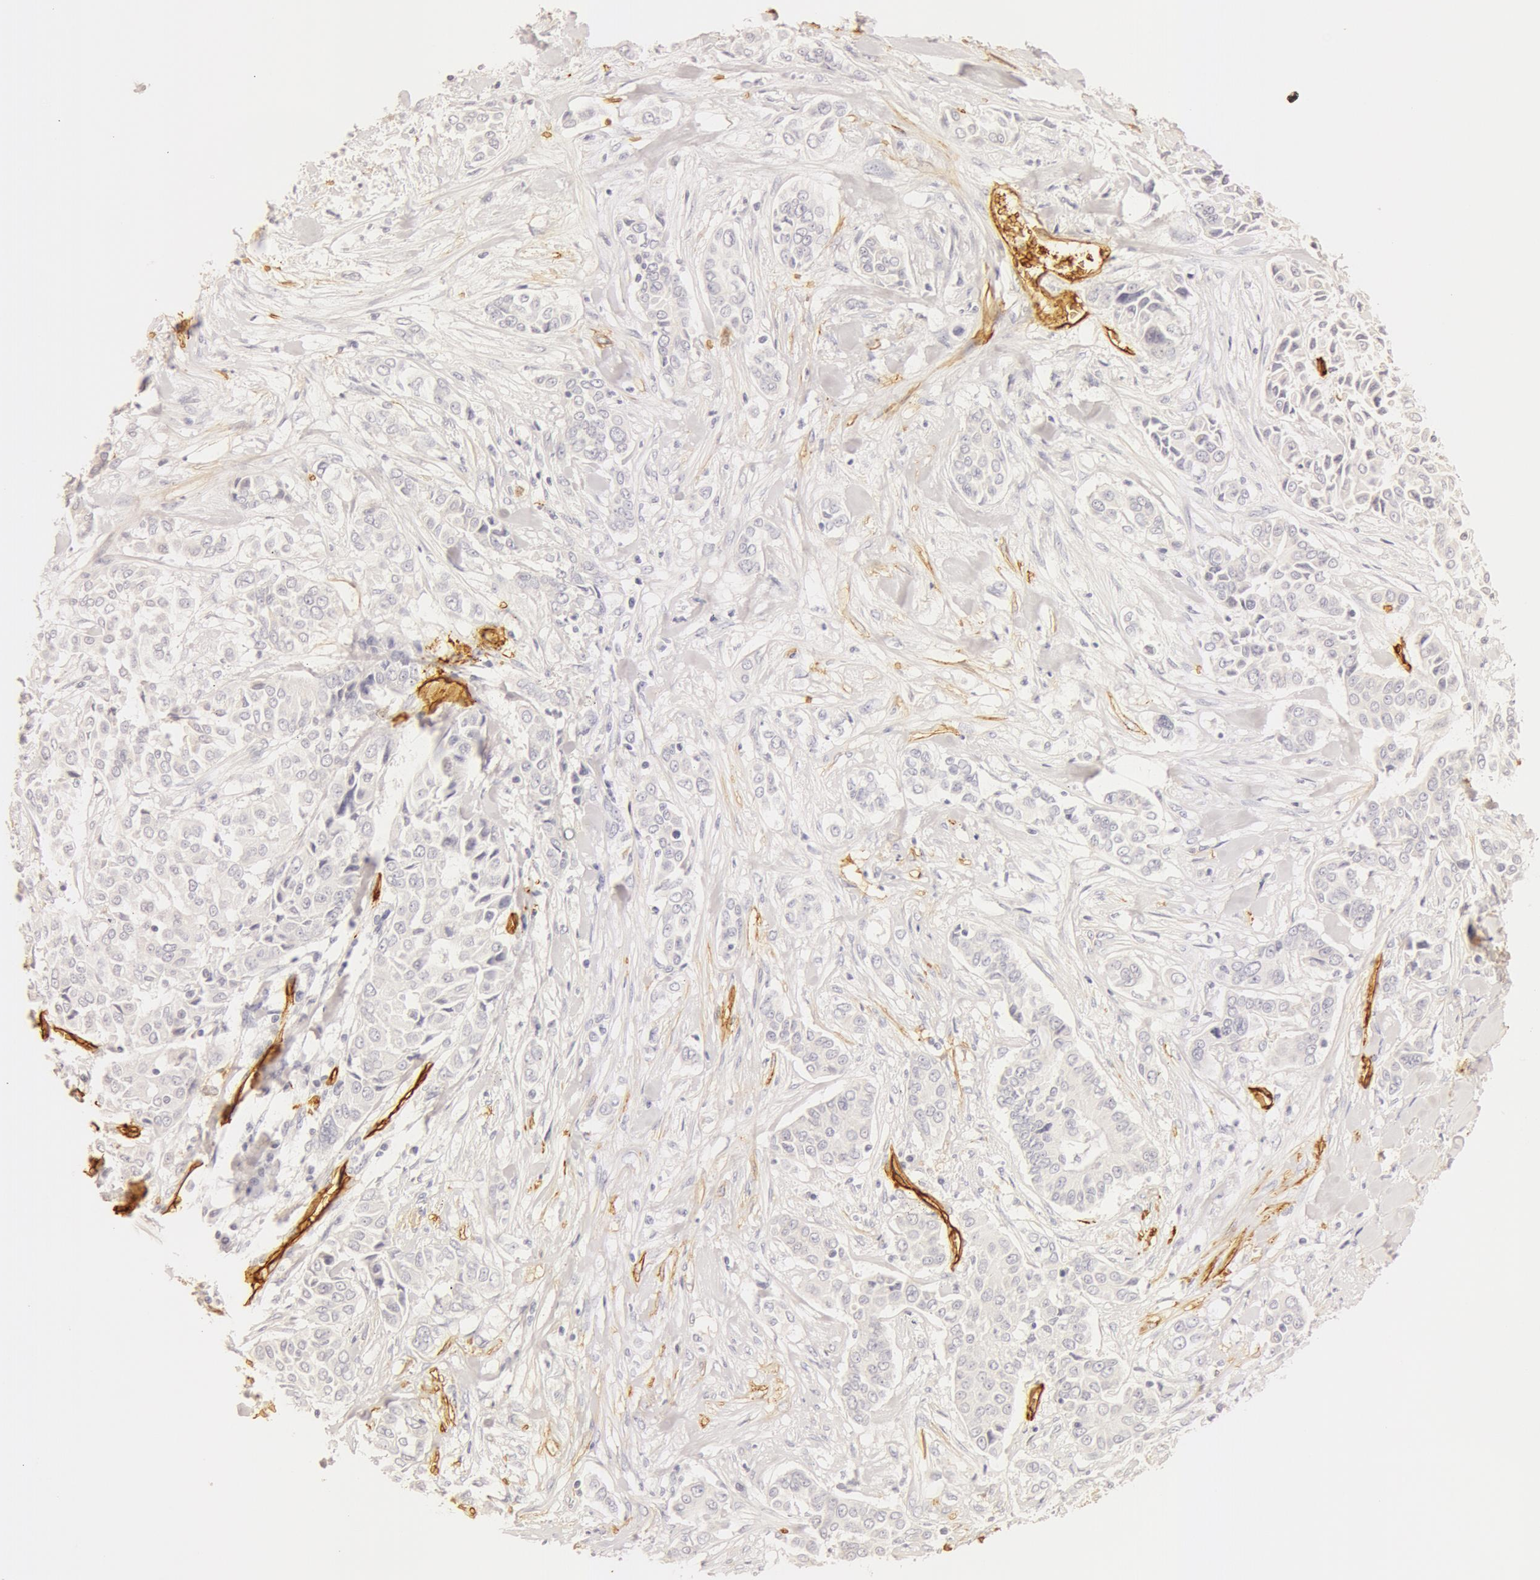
{"staining": {"intensity": "negative", "quantity": "none", "location": "none"}, "tissue": "pancreatic cancer", "cell_type": "Tumor cells", "image_type": "cancer", "snomed": [{"axis": "morphology", "description": "Adenocarcinoma, NOS"}, {"axis": "topography", "description": "Pancreas"}], "caption": "An immunohistochemistry (IHC) image of pancreatic adenocarcinoma is shown. There is no staining in tumor cells of pancreatic adenocarcinoma.", "gene": "AQP1", "patient": {"sex": "female", "age": 52}}